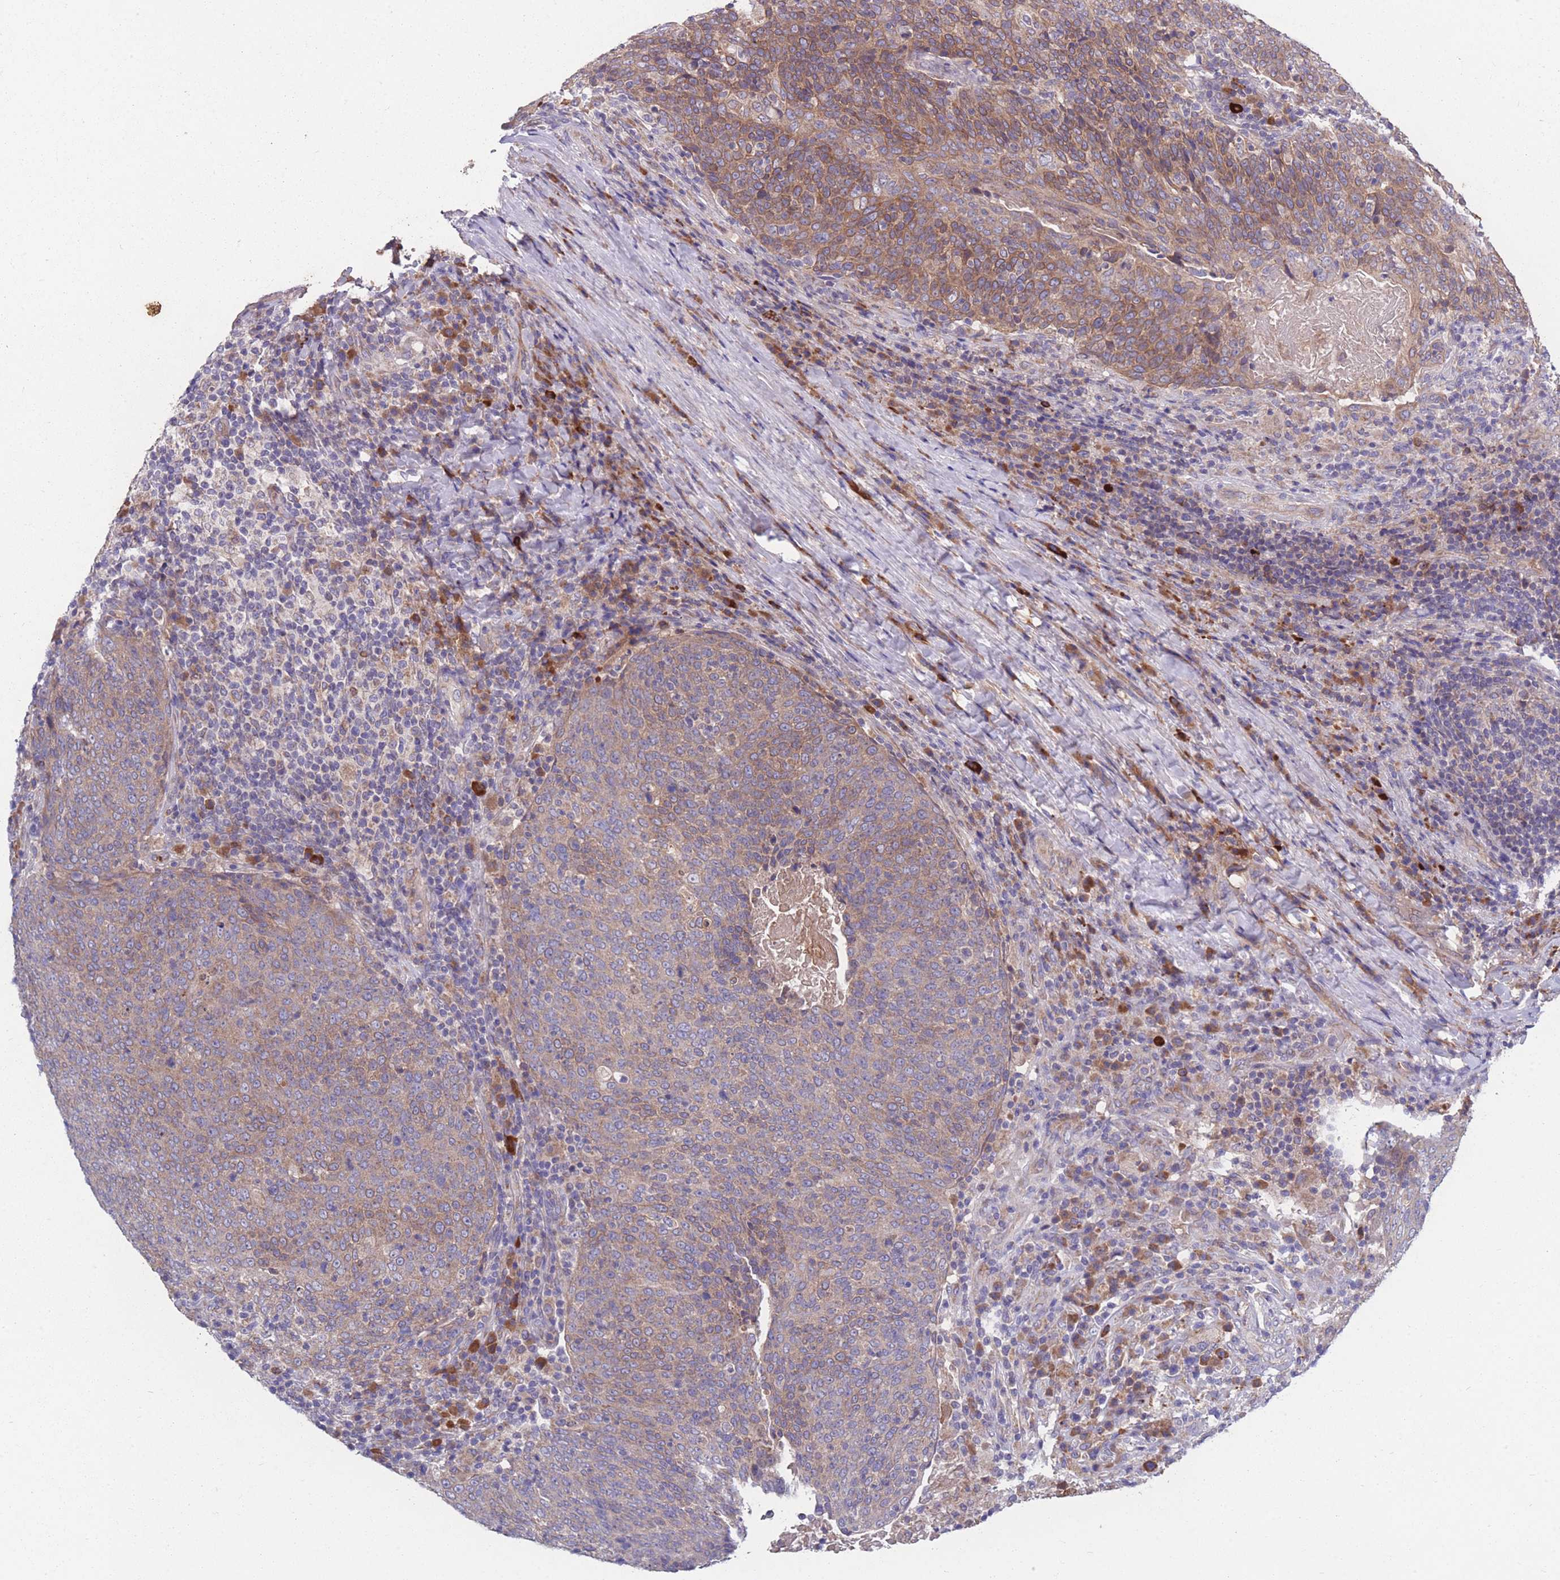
{"staining": {"intensity": "moderate", "quantity": ">75%", "location": "cytoplasmic/membranous"}, "tissue": "head and neck cancer", "cell_type": "Tumor cells", "image_type": "cancer", "snomed": [{"axis": "morphology", "description": "Squamous cell carcinoma, NOS"}, {"axis": "morphology", "description": "Squamous cell carcinoma, metastatic, NOS"}, {"axis": "topography", "description": "Lymph node"}, {"axis": "topography", "description": "Head-Neck"}], "caption": "Brown immunohistochemical staining in human head and neck metastatic squamous cell carcinoma displays moderate cytoplasmic/membranous expression in about >75% of tumor cells.", "gene": "STIM2", "patient": {"sex": "male", "age": 62}}